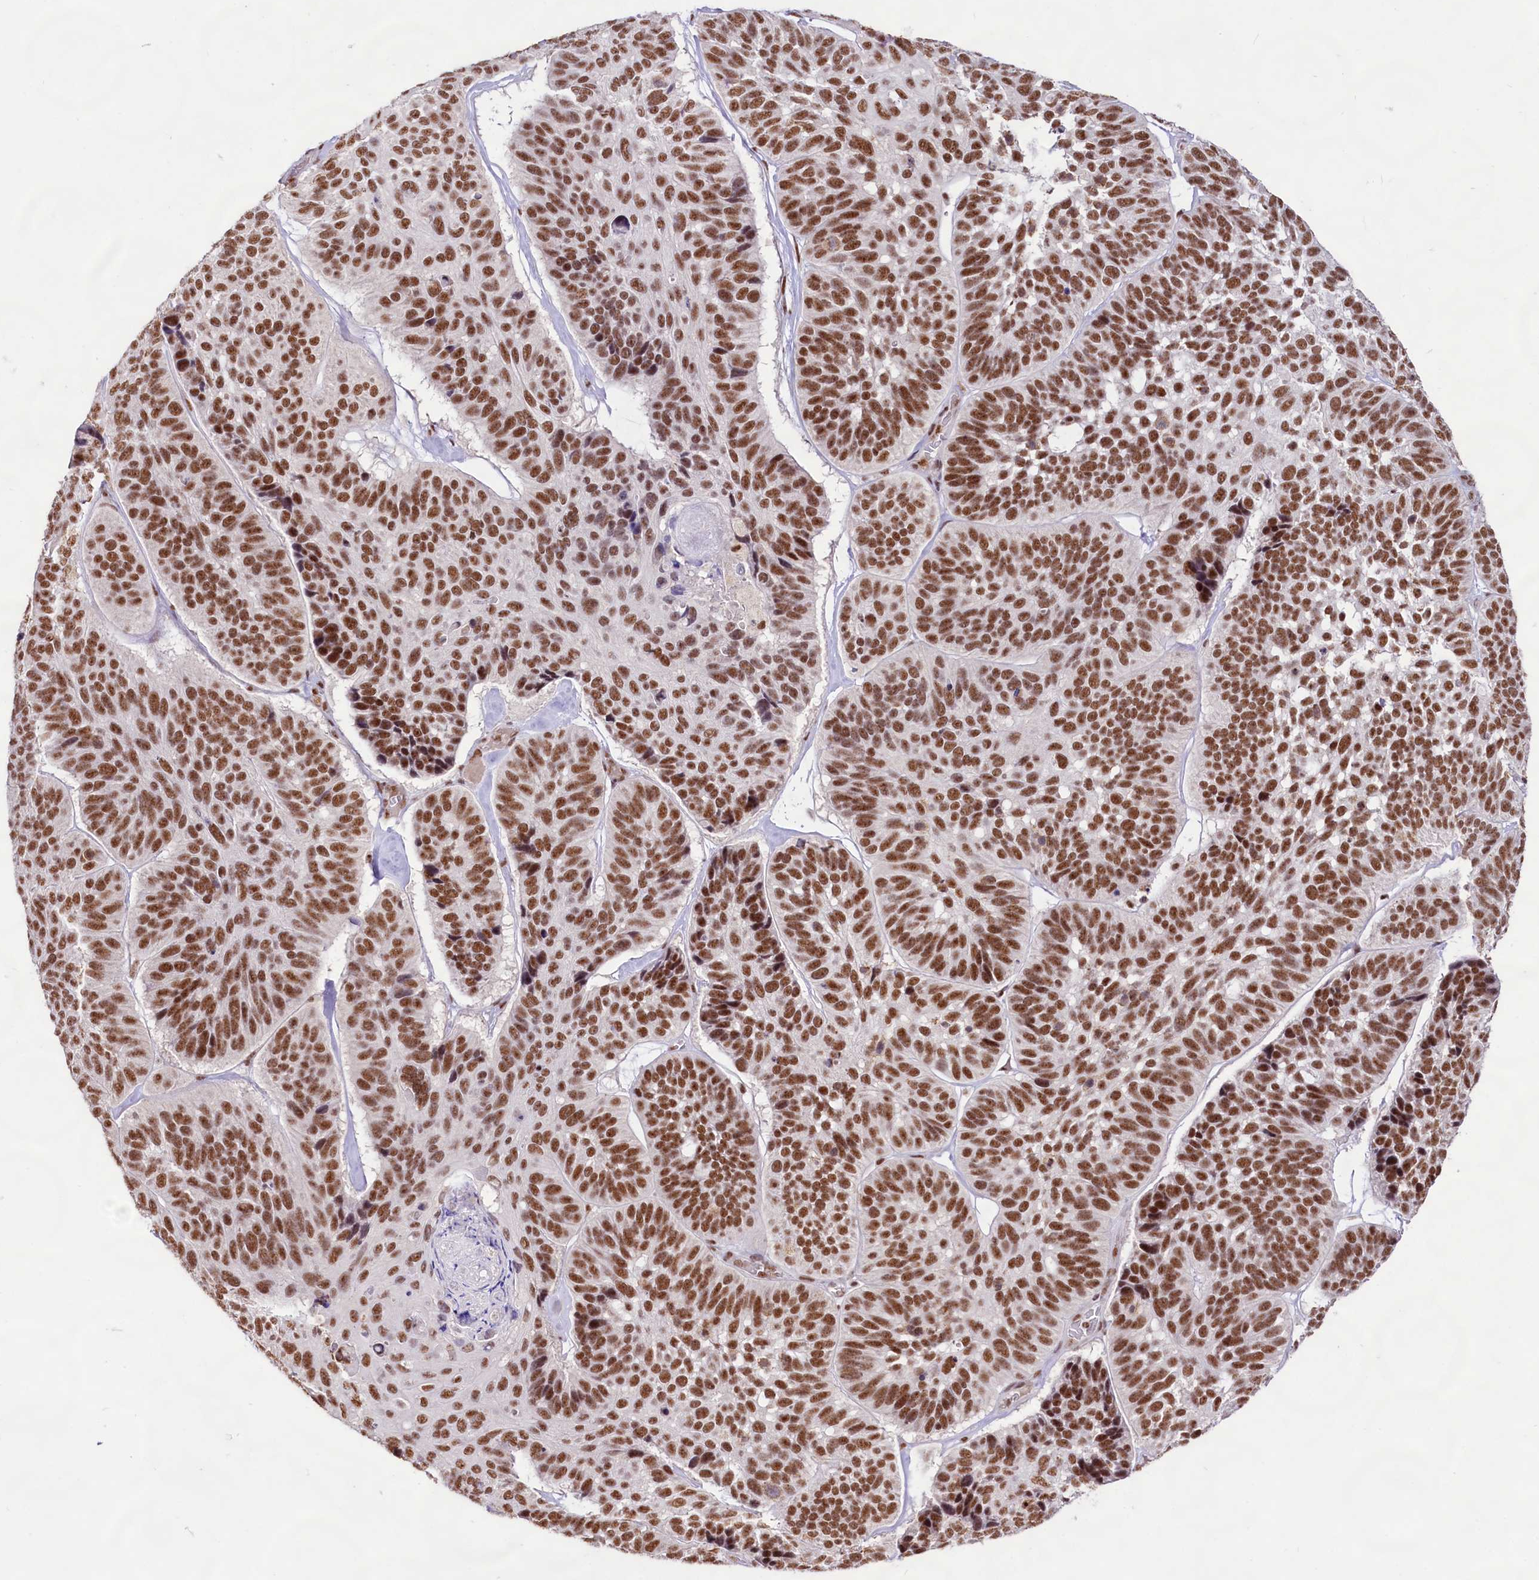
{"staining": {"intensity": "strong", "quantity": ">75%", "location": "nuclear"}, "tissue": "skin cancer", "cell_type": "Tumor cells", "image_type": "cancer", "snomed": [{"axis": "morphology", "description": "Basal cell carcinoma"}, {"axis": "topography", "description": "Skin"}], "caption": "A histopathology image of human skin cancer stained for a protein displays strong nuclear brown staining in tumor cells. (DAB IHC, brown staining for protein, blue staining for nuclei).", "gene": "HIRA", "patient": {"sex": "male", "age": 62}}